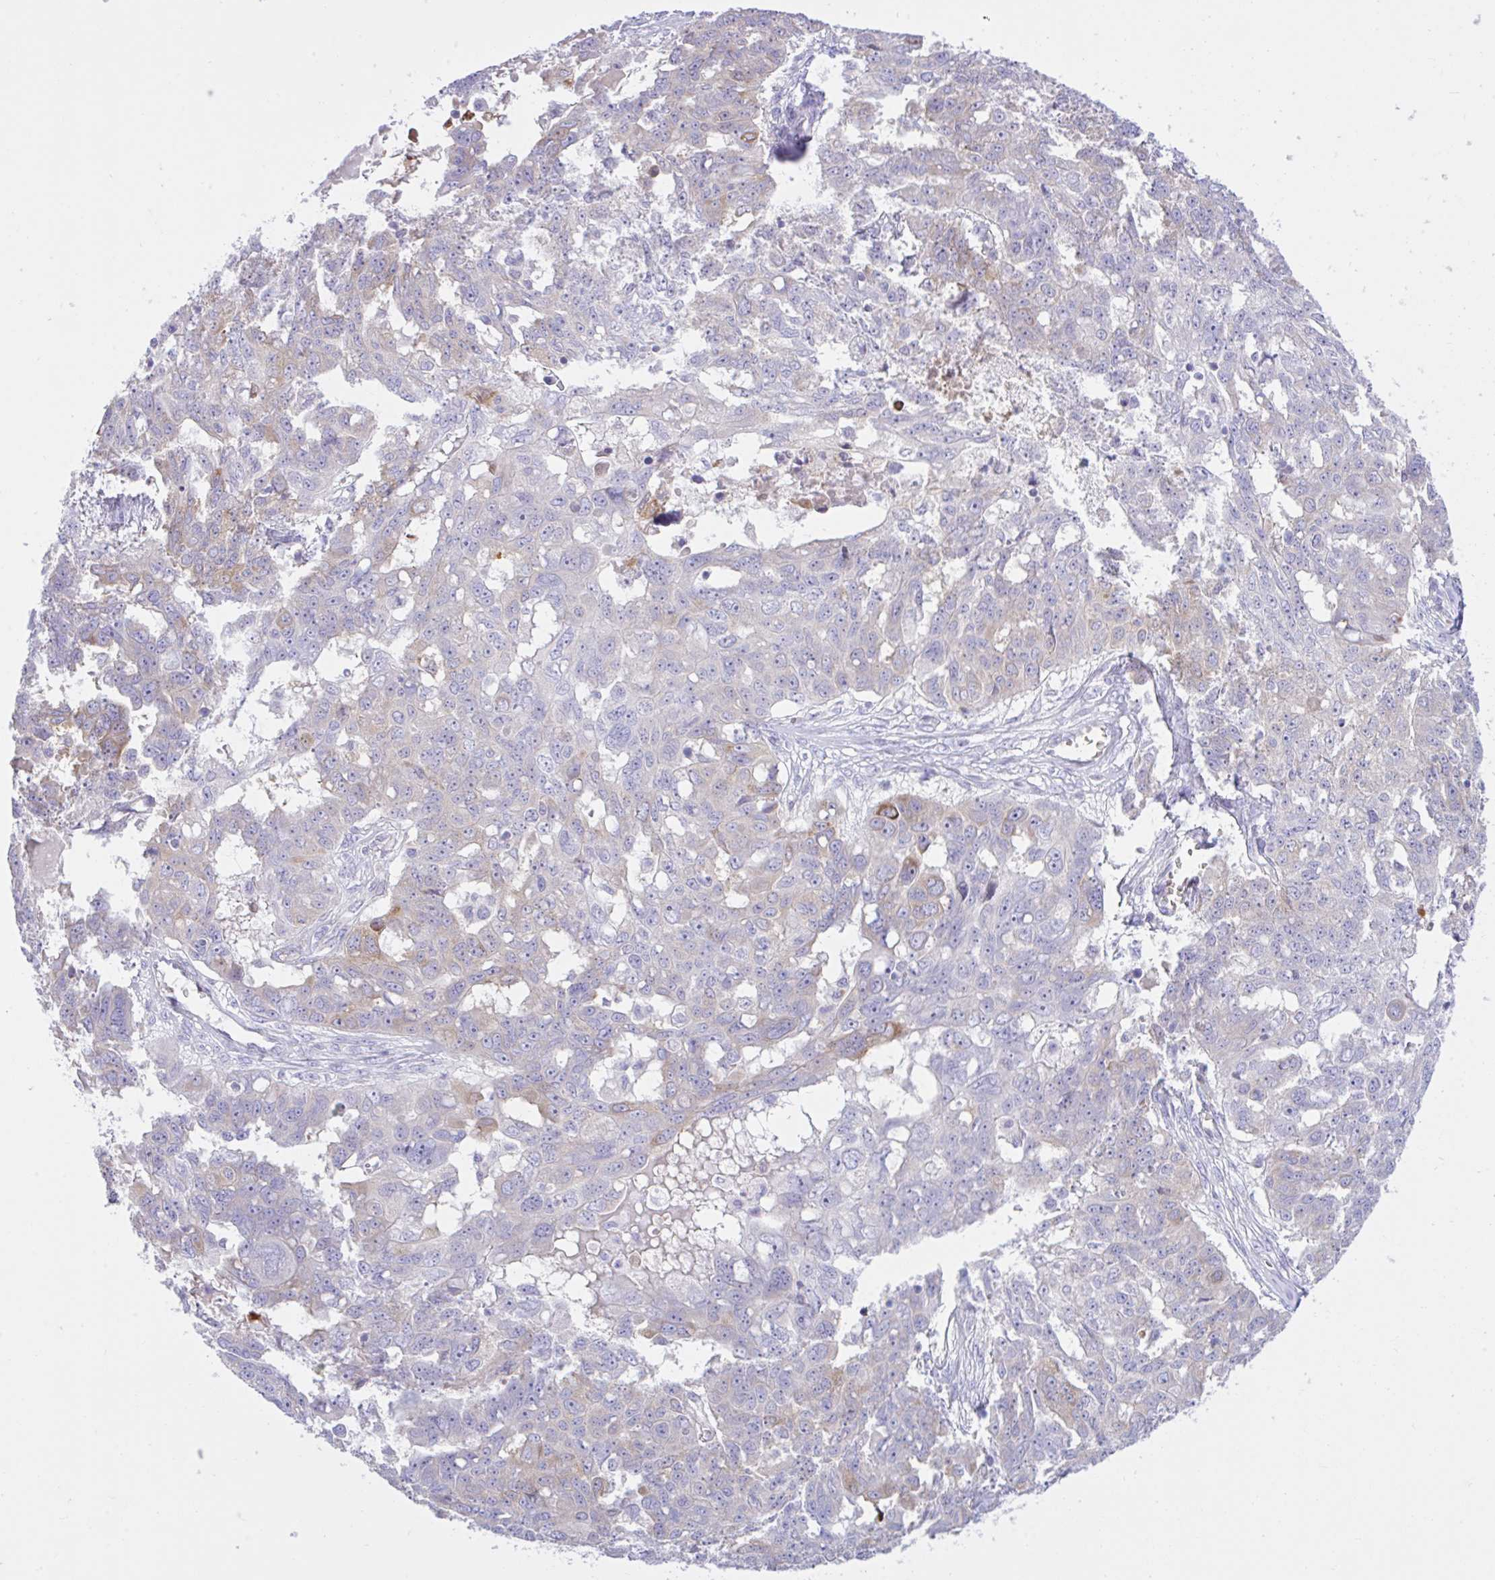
{"staining": {"intensity": "moderate", "quantity": "<25%", "location": "cytoplasmic/membranous"}, "tissue": "ovarian cancer", "cell_type": "Tumor cells", "image_type": "cancer", "snomed": [{"axis": "morphology", "description": "Carcinoma, endometroid"}, {"axis": "topography", "description": "Ovary"}], "caption": "A brown stain labels moderate cytoplasmic/membranous staining of a protein in human ovarian endometroid carcinoma tumor cells.", "gene": "EEF1A2", "patient": {"sex": "female", "age": 70}}